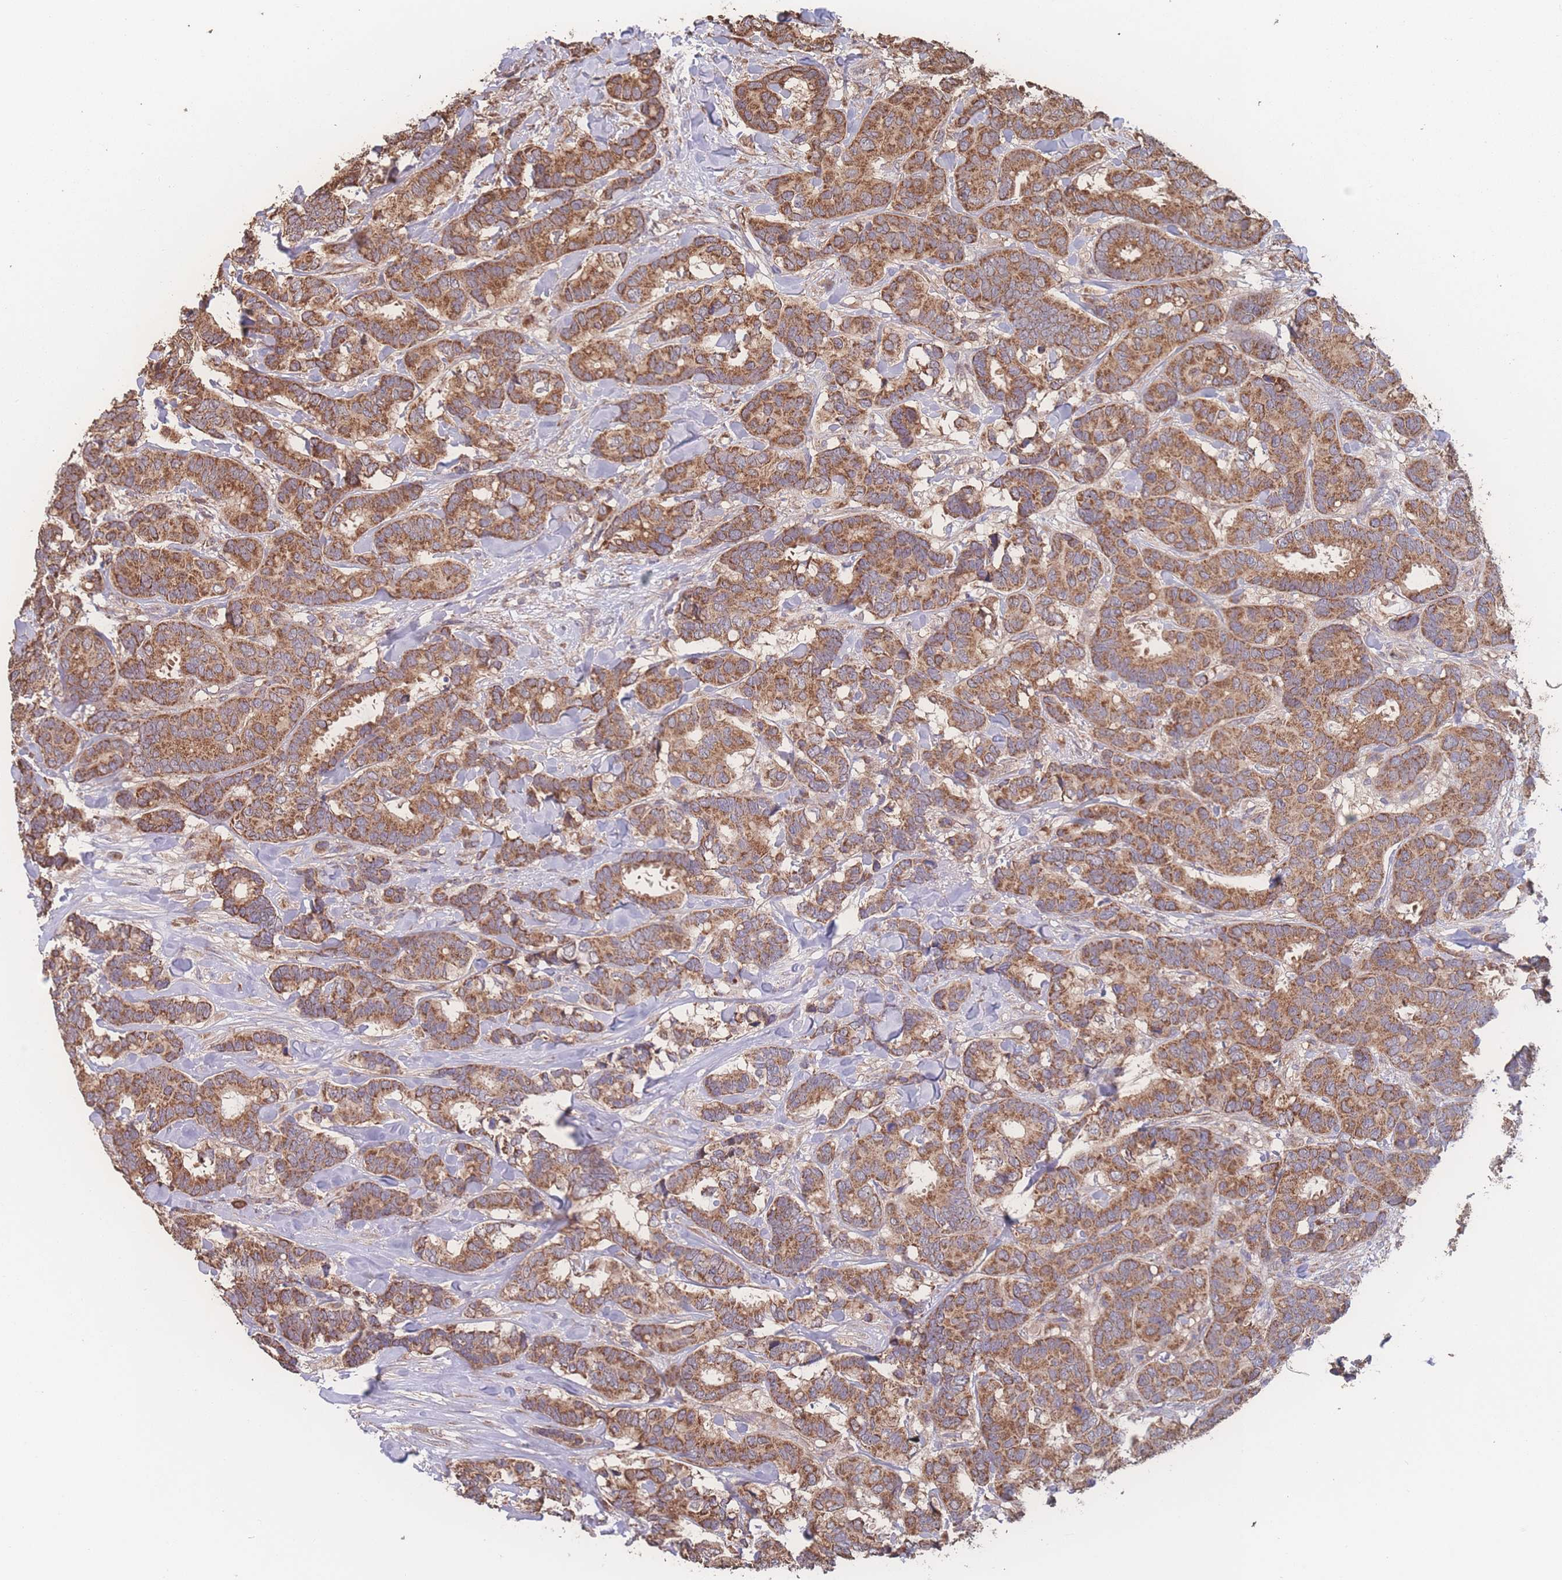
{"staining": {"intensity": "moderate", "quantity": ">75%", "location": "cytoplasmic/membranous"}, "tissue": "breast cancer", "cell_type": "Tumor cells", "image_type": "cancer", "snomed": [{"axis": "morphology", "description": "Normal tissue, NOS"}, {"axis": "morphology", "description": "Duct carcinoma"}, {"axis": "topography", "description": "Breast"}], "caption": "A histopathology image showing moderate cytoplasmic/membranous expression in about >75% of tumor cells in intraductal carcinoma (breast), as visualized by brown immunohistochemical staining.", "gene": "SGSM3", "patient": {"sex": "female", "age": 87}}